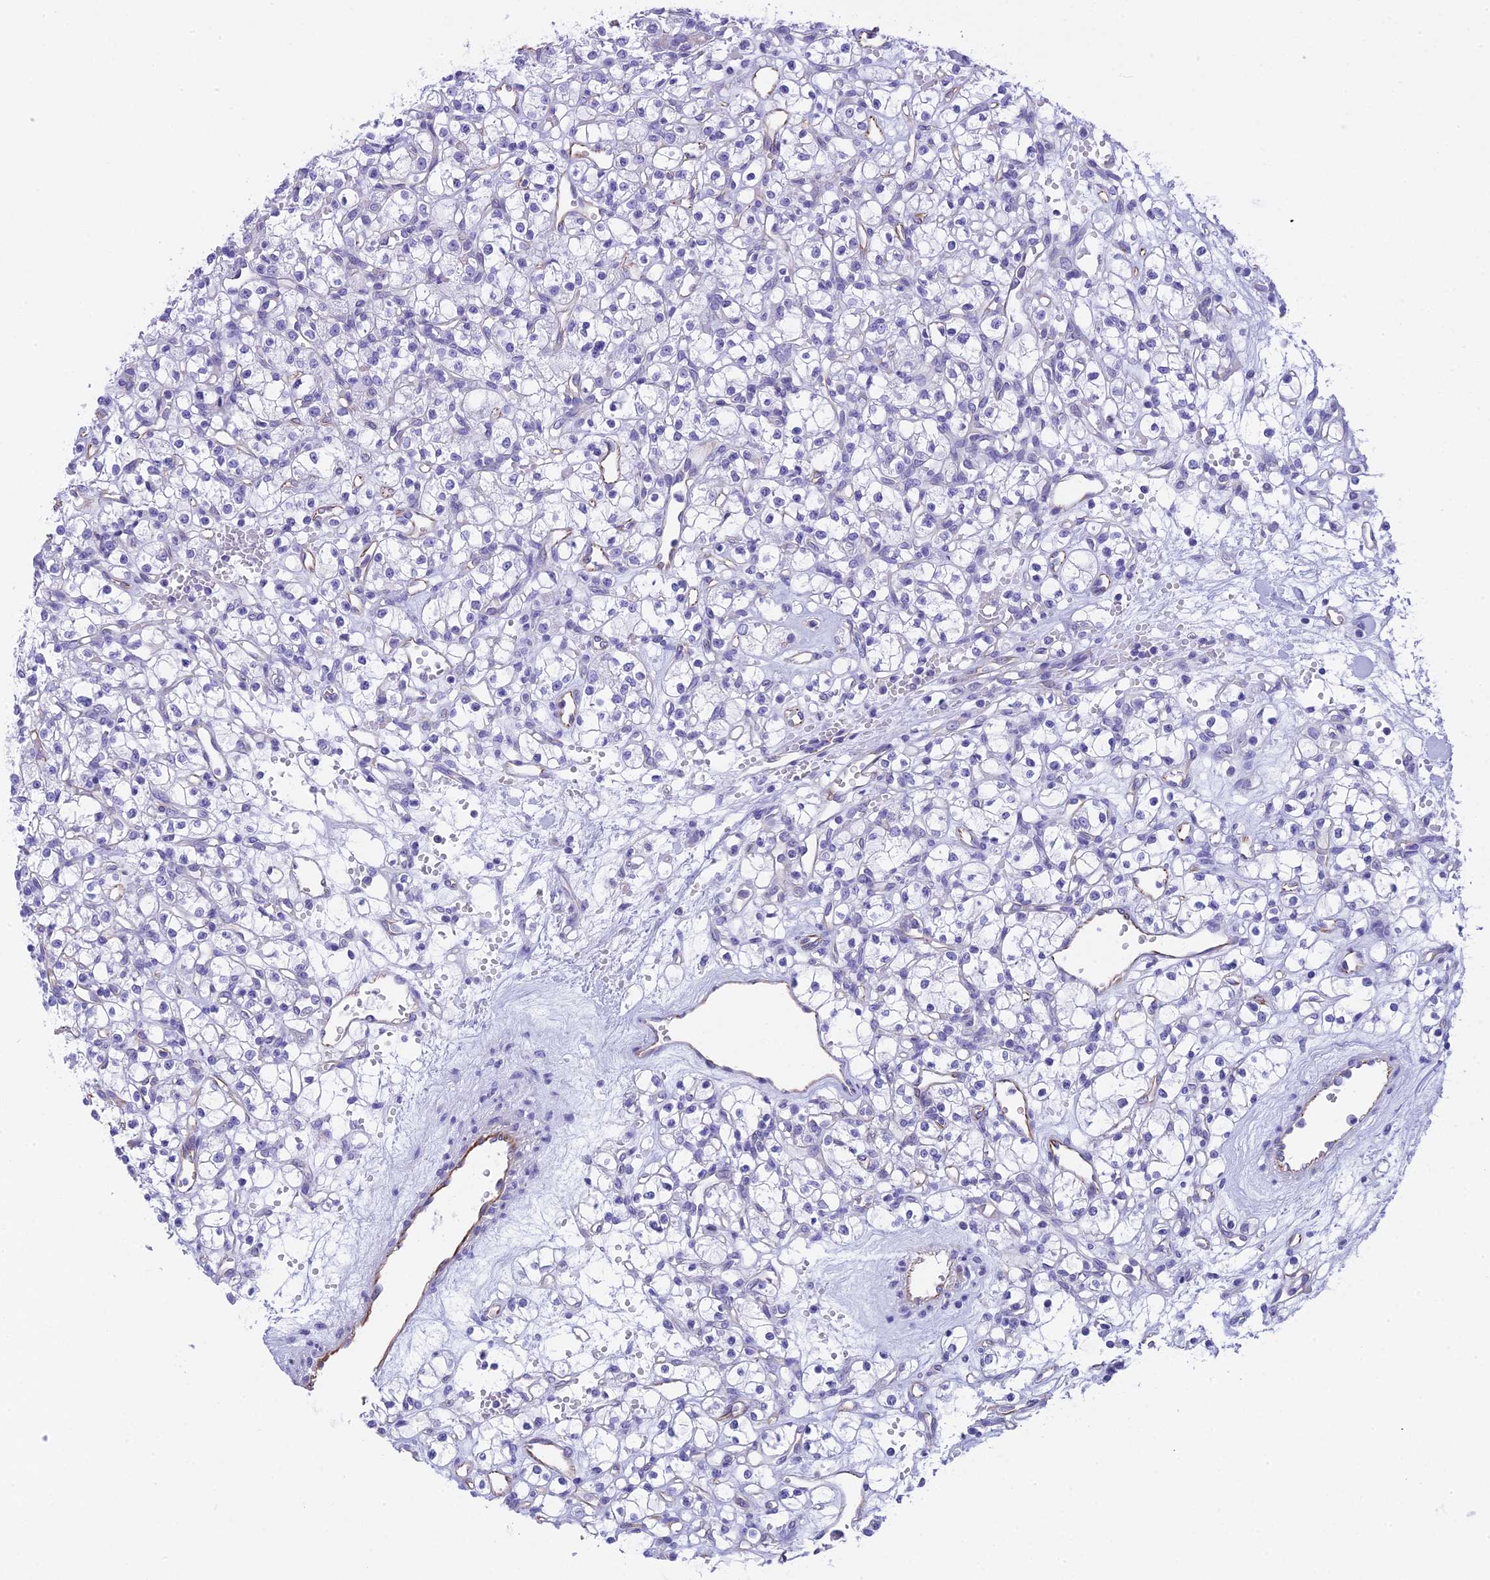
{"staining": {"intensity": "negative", "quantity": "none", "location": "none"}, "tissue": "renal cancer", "cell_type": "Tumor cells", "image_type": "cancer", "snomed": [{"axis": "morphology", "description": "Adenocarcinoma, NOS"}, {"axis": "topography", "description": "Kidney"}], "caption": "Protein analysis of renal cancer displays no significant positivity in tumor cells.", "gene": "TACSTD2", "patient": {"sex": "female", "age": 59}}